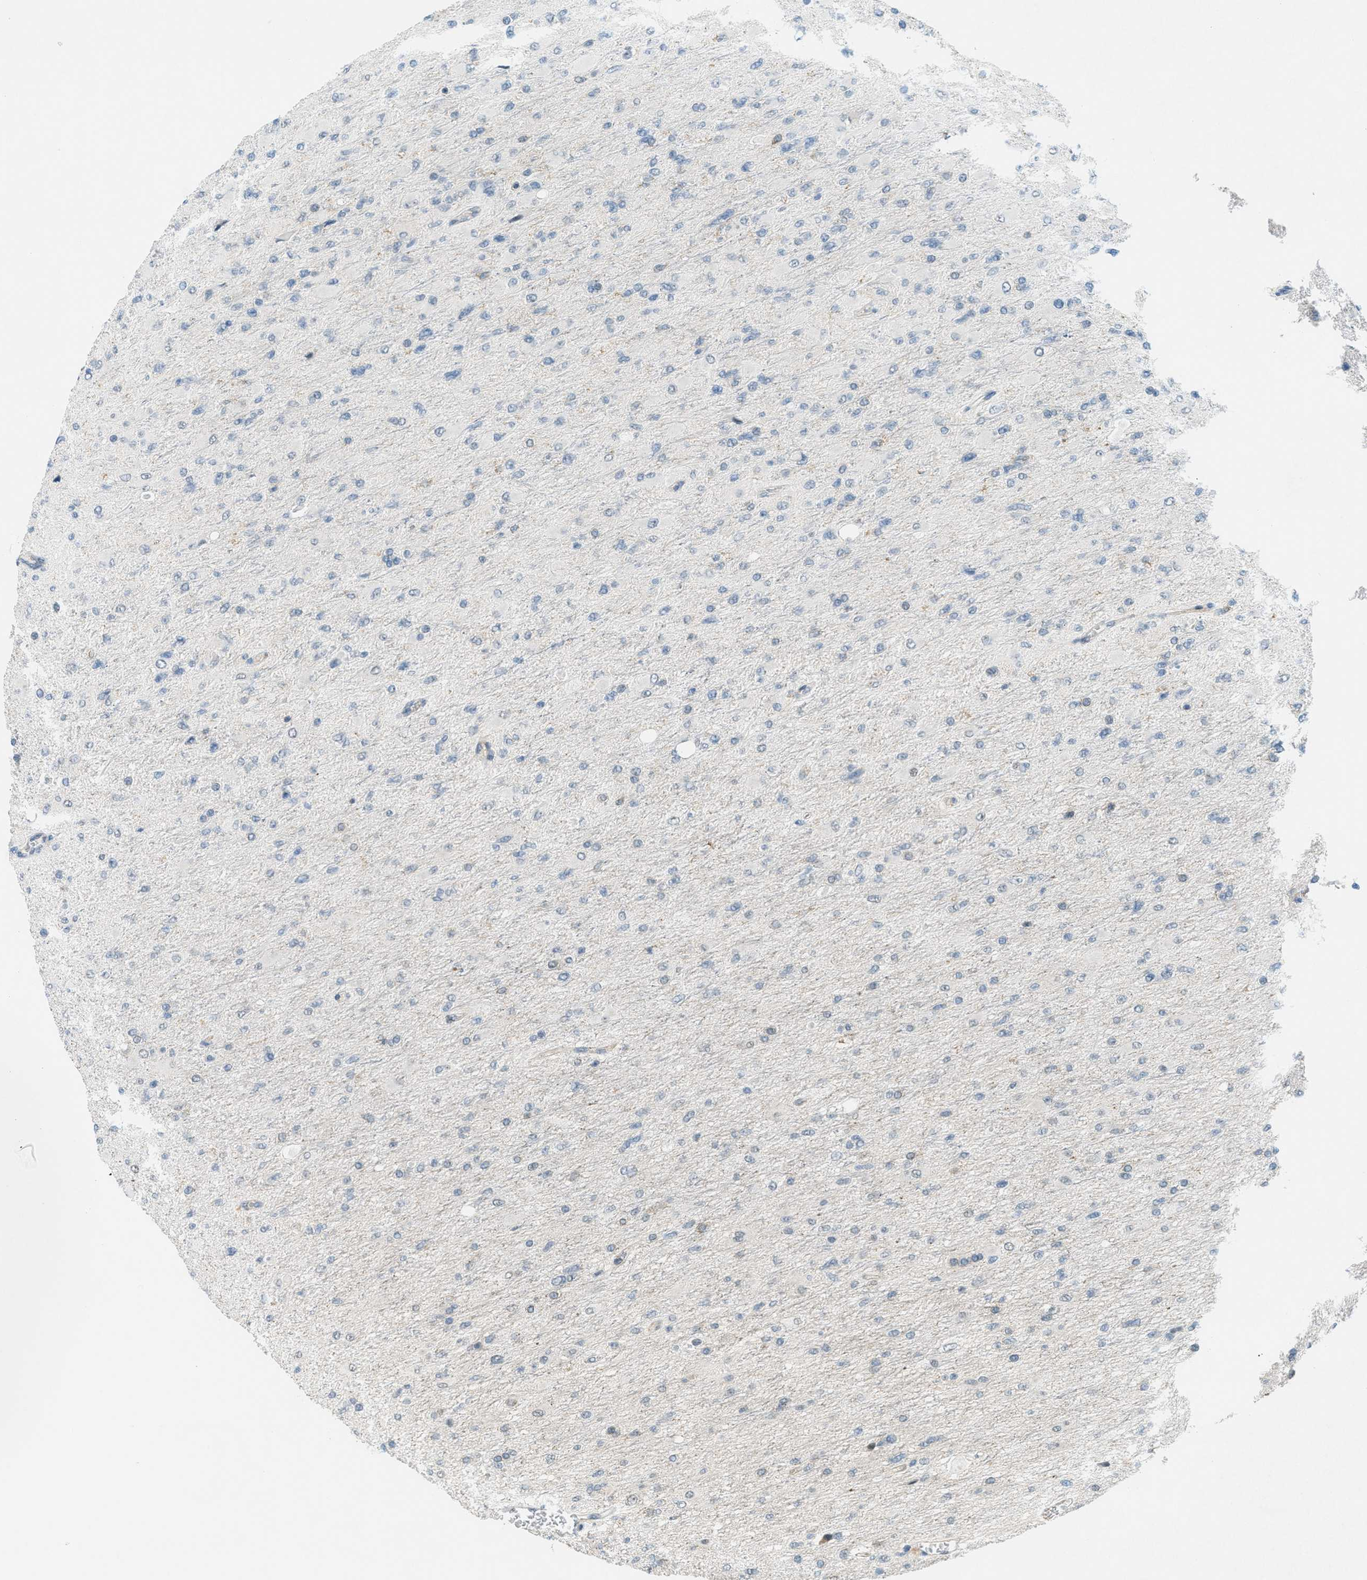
{"staining": {"intensity": "negative", "quantity": "none", "location": "none"}, "tissue": "glioma", "cell_type": "Tumor cells", "image_type": "cancer", "snomed": [{"axis": "morphology", "description": "Glioma, malignant, High grade"}, {"axis": "topography", "description": "Cerebral cortex"}], "caption": "Immunohistochemistry image of neoplastic tissue: glioma stained with DAB reveals no significant protein staining in tumor cells.", "gene": "FYN", "patient": {"sex": "female", "age": 36}}